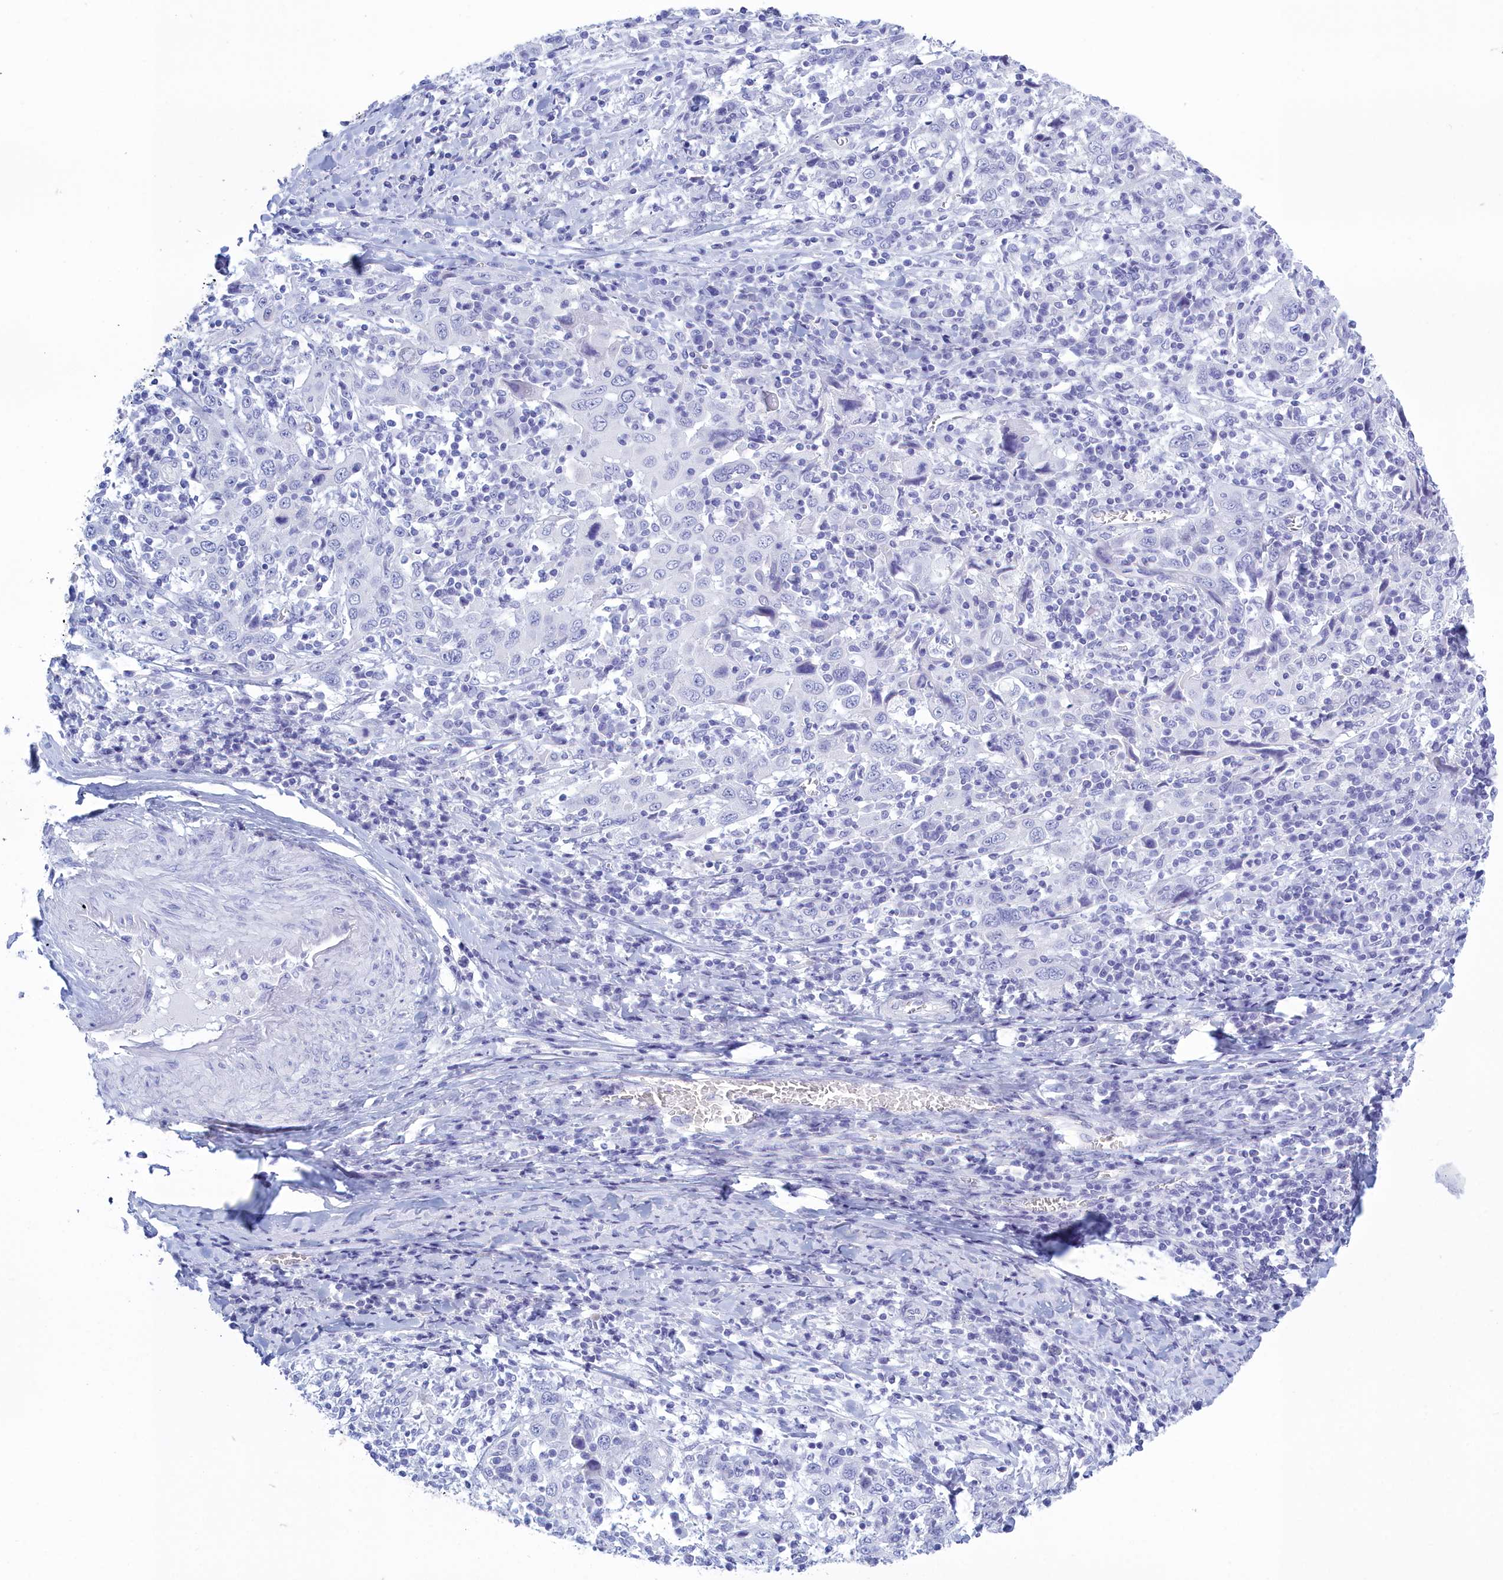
{"staining": {"intensity": "negative", "quantity": "none", "location": "none"}, "tissue": "cervical cancer", "cell_type": "Tumor cells", "image_type": "cancer", "snomed": [{"axis": "morphology", "description": "Squamous cell carcinoma, NOS"}, {"axis": "topography", "description": "Cervix"}], "caption": "IHC photomicrograph of human cervical cancer (squamous cell carcinoma) stained for a protein (brown), which demonstrates no expression in tumor cells.", "gene": "TMEM97", "patient": {"sex": "female", "age": 46}}